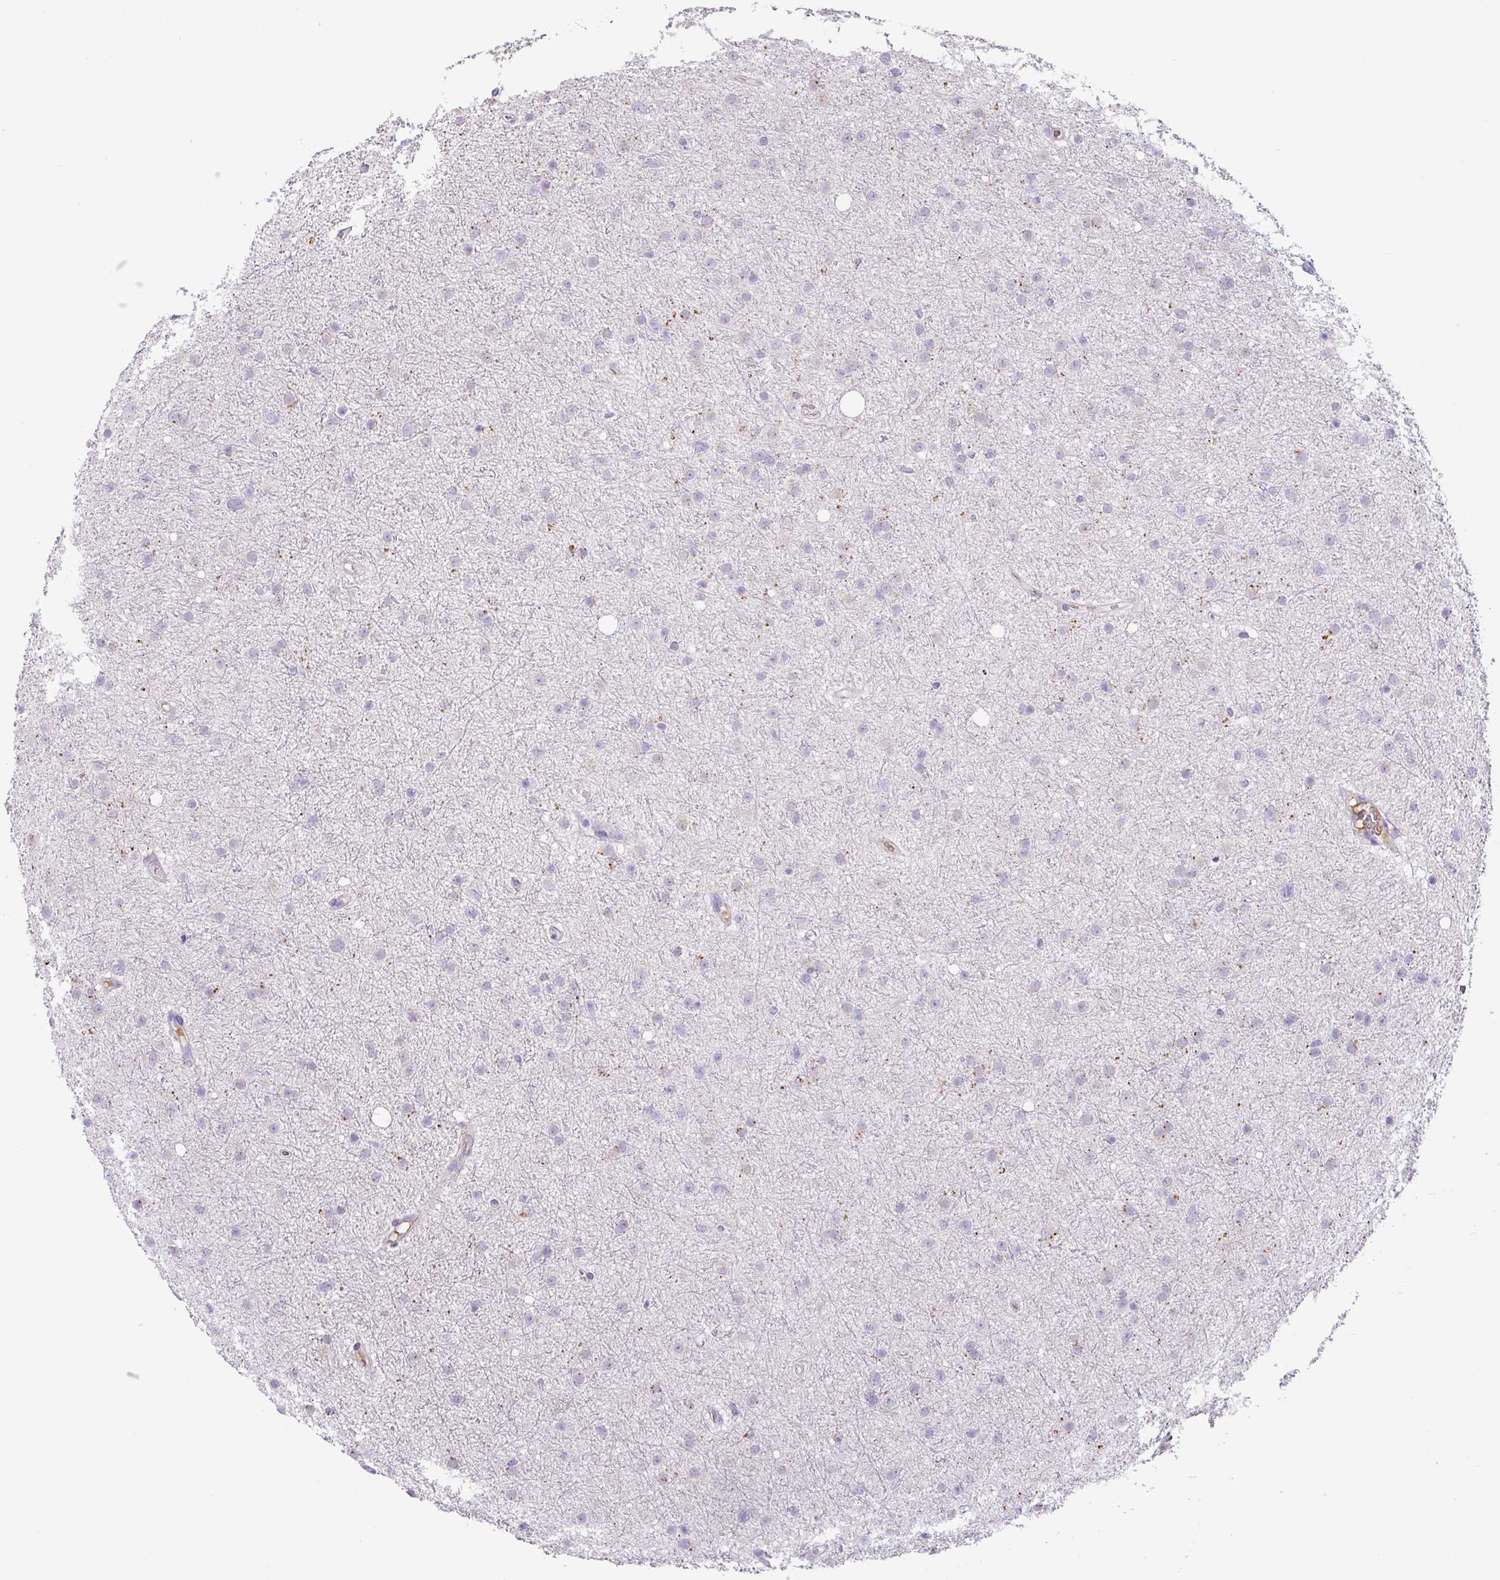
{"staining": {"intensity": "negative", "quantity": "none", "location": "none"}, "tissue": "glioma", "cell_type": "Tumor cells", "image_type": "cancer", "snomed": [{"axis": "morphology", "description": "Glioma, malignant, Low grade"}, {"axis": "topography", "description": "Cerebral cortex"}], "caption": "An IHC image of malignant glioma (low-grade) is shown. There is no staining in tumor cells of malignant glioma (low-grade).", "gene": "PLEKHH3", "patient": {"sex": "female", "age": 39}}